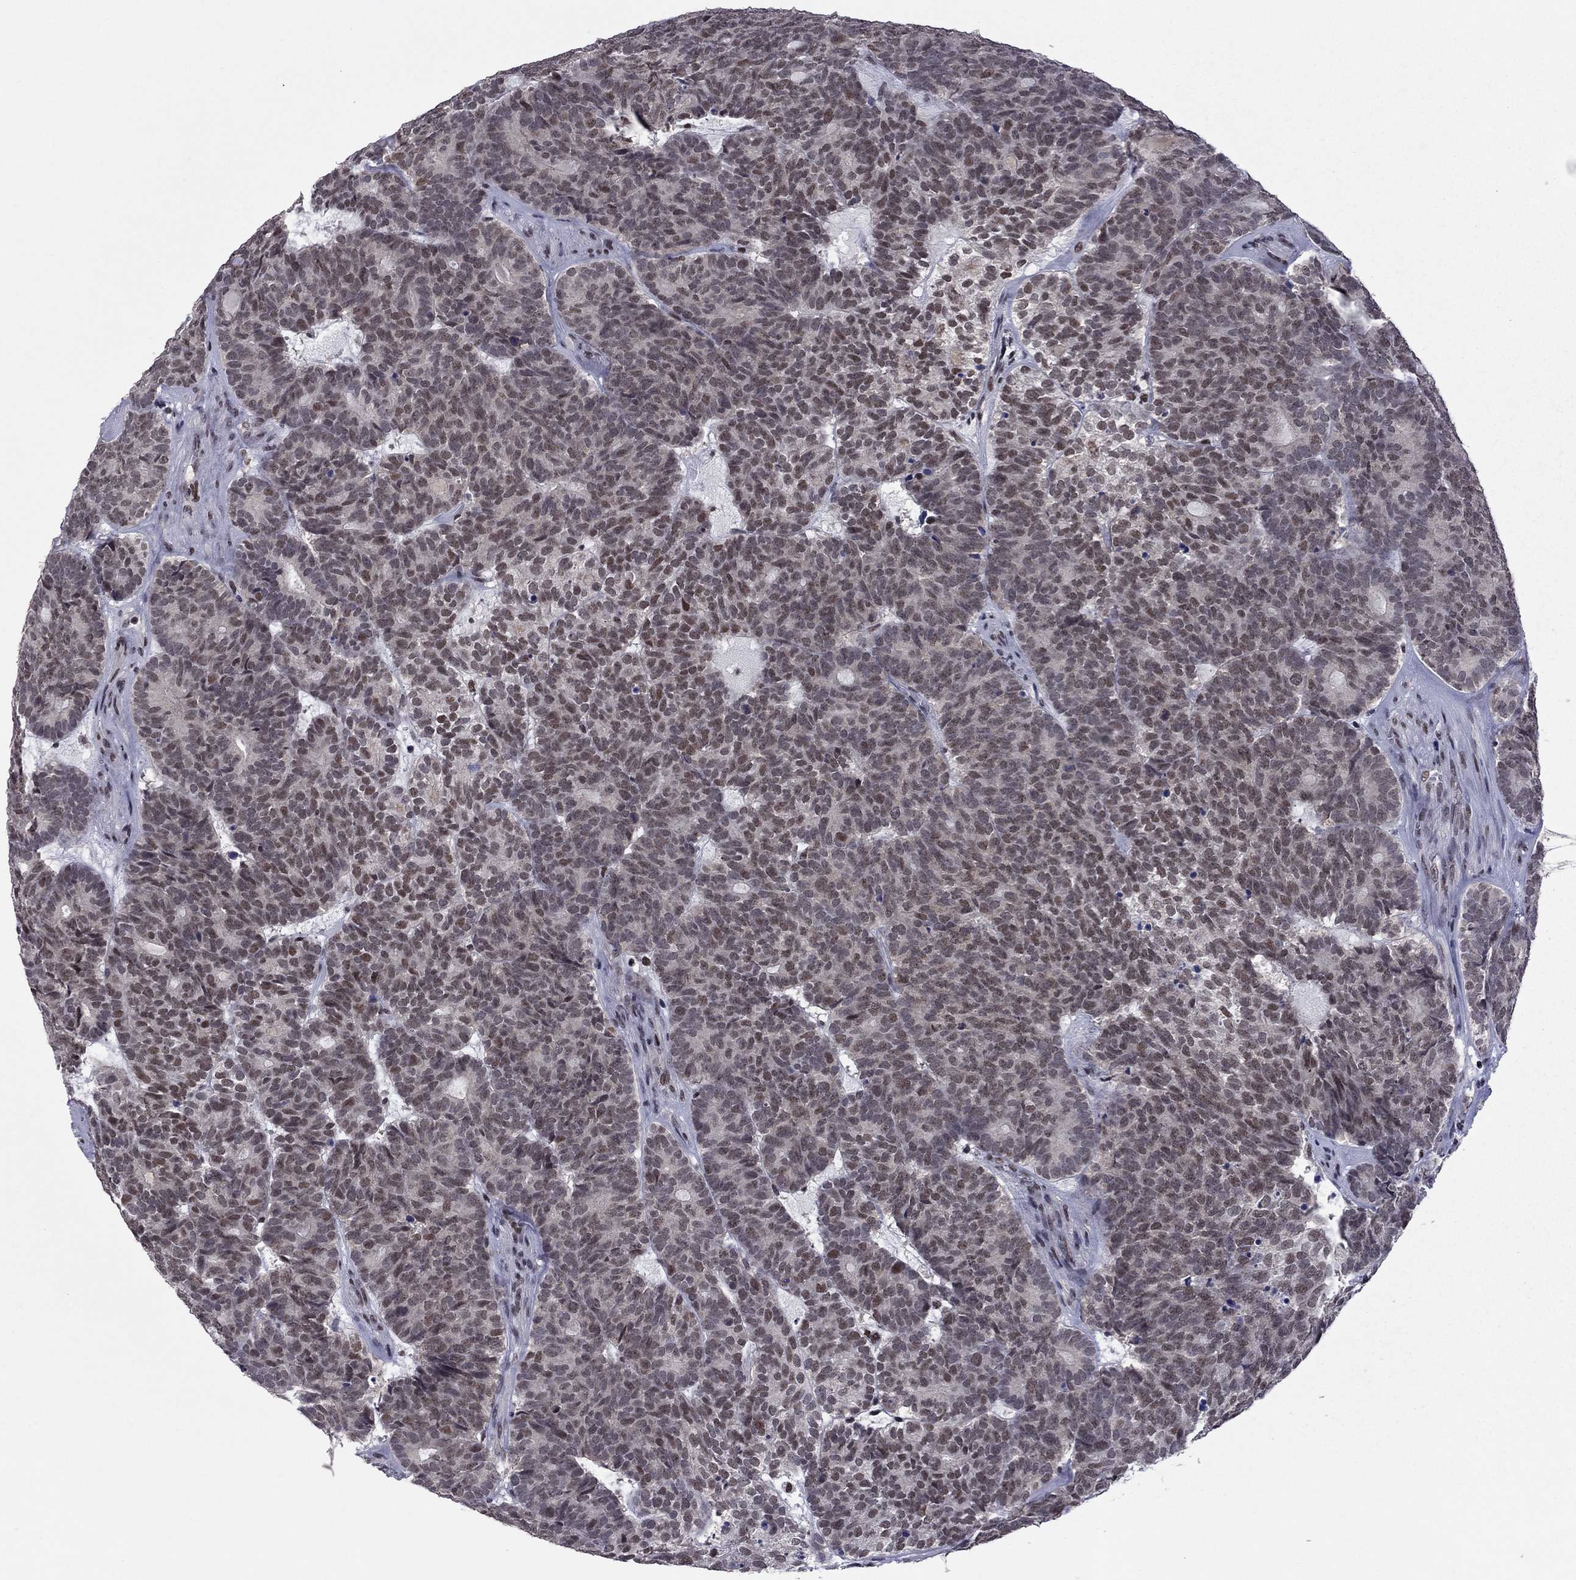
{"staining": {"intensity": "weak", "quantity": "<25%", "location": "nuclear"}, "tissue": "head and neck cancer", "cell_type": "Tumor cells", "image_type": "cancer", "snomed": [{"axis": "morphology", "description": "Adenocarcinoma, NOS"}, {"axis": "topography", "description": "Head-Neck"}], "caption": "Immunohistochemical staining of head and neck cancer reveals no significant positivity in tumor cells.", "gene": "TAF9", "patient": {"sex": "female", "age": 81}}